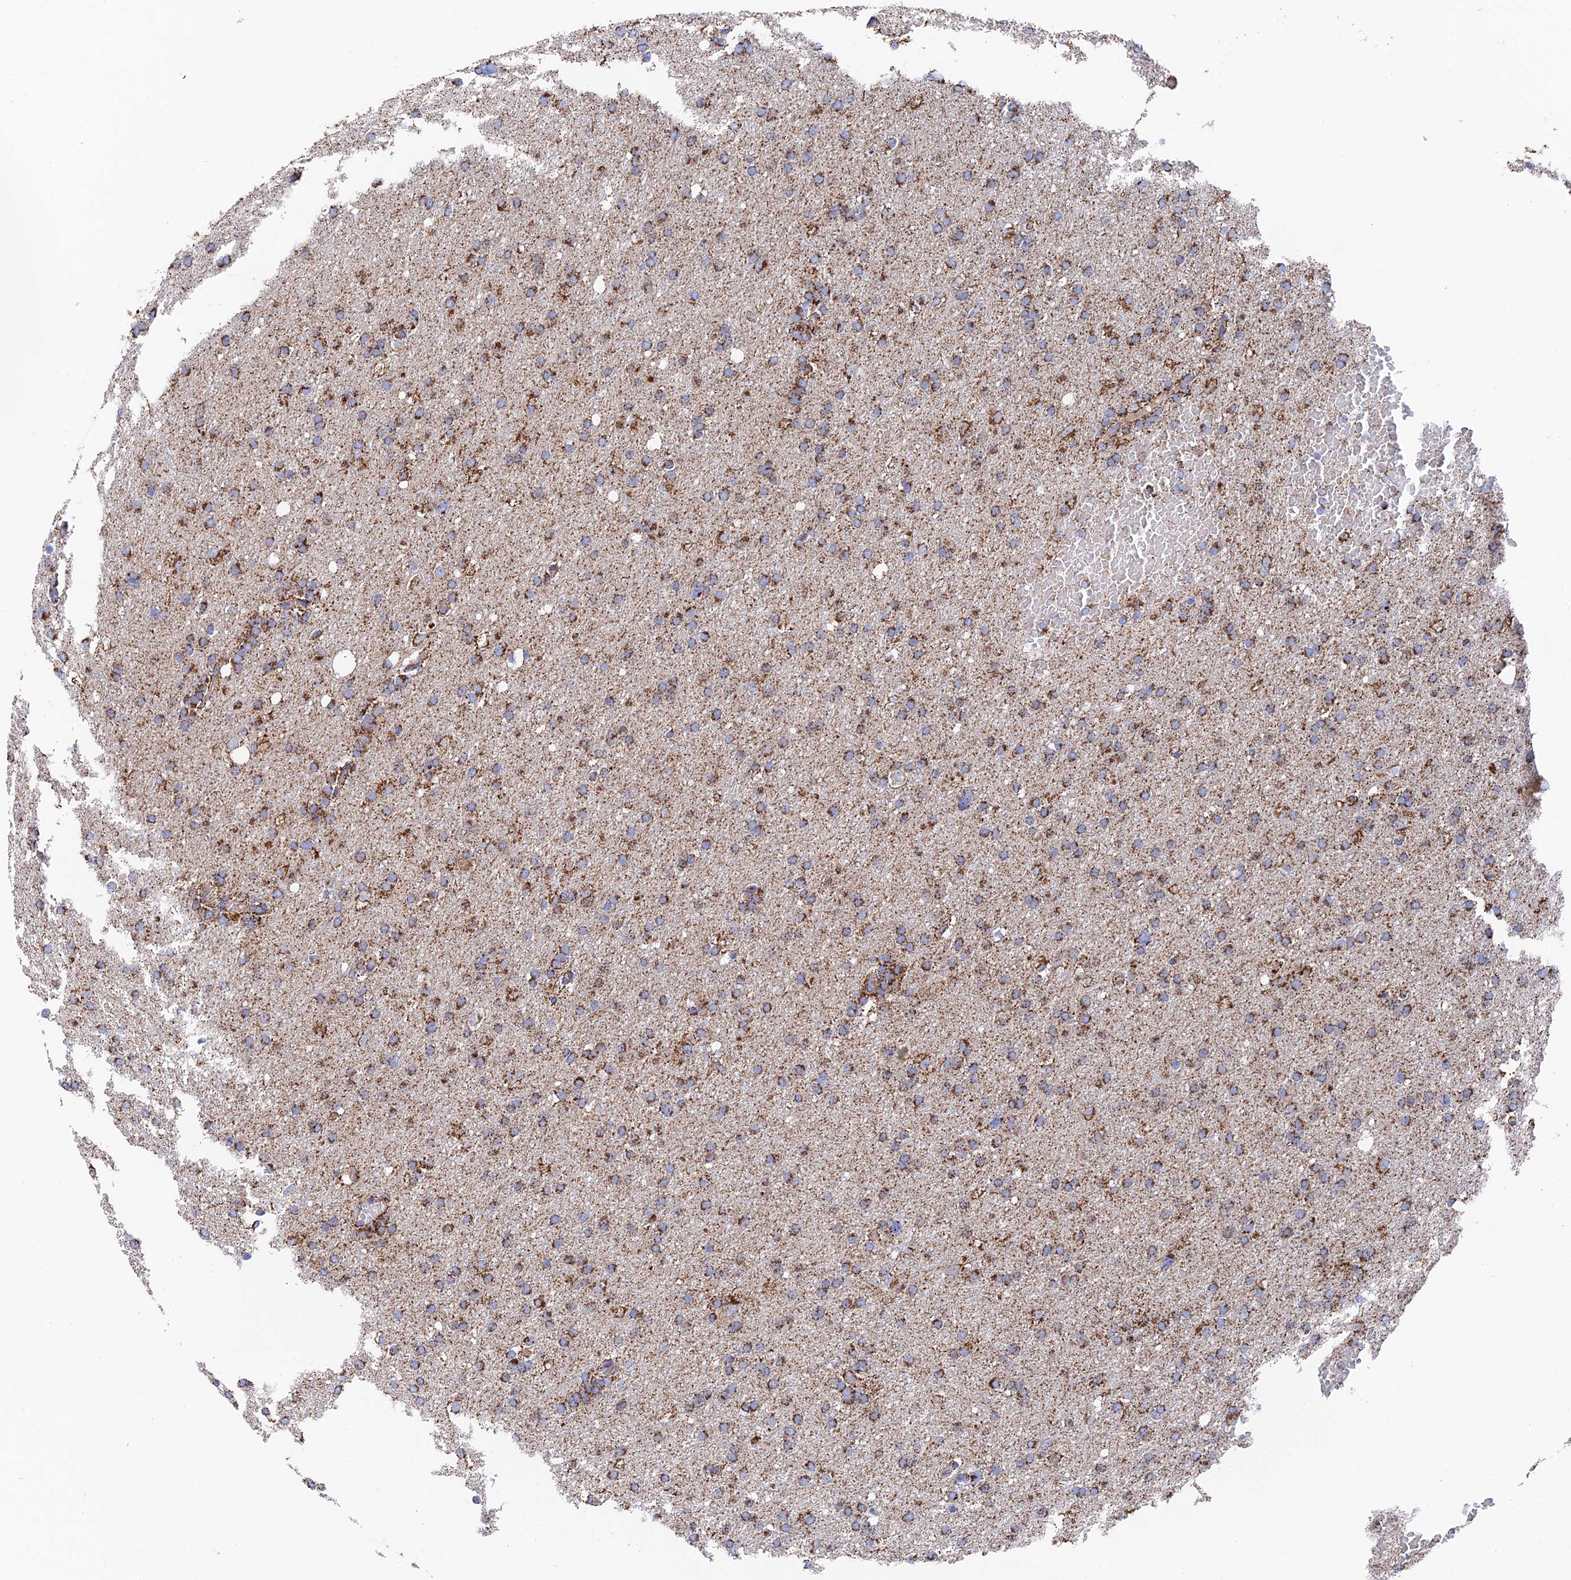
{"staining": {"intensity": "moderate", "quantity": ">75%", "location": "cytoplasmic/membranous"}, "tissue": "glioma", "cell_type": "Tumor cells", "image_type": "cancer", "snomed": [{"axis": "morphology", "description": "Glioma, malignant, High grade"}, {"axis": "topography", "description": "Cerebral cortex"}], "caption": "The histopathology image demonstrates a brown stain indicating the presence of a protein in the cytoplasmic/membranous of tumor cells in malignant glioma (high-grade).", "gene": "HAUS8", "patient": {"sex": "female", "age": 36}}